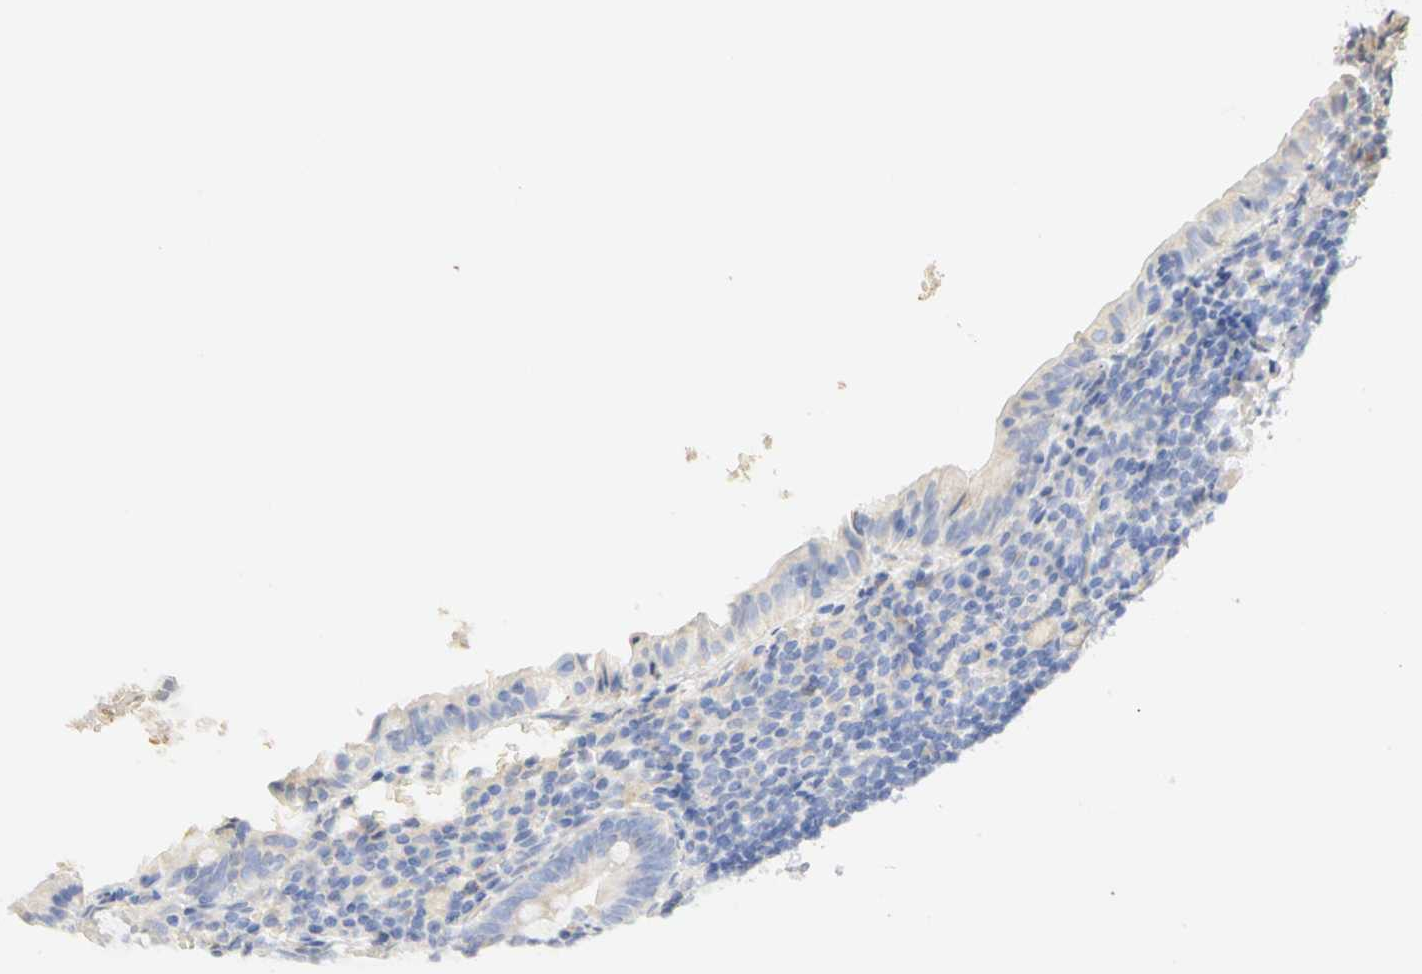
{"staining": {"intensity": "weak", "quantity": "<25%", "location": "cytoplasmic/membranous"}, "tissue": "appendix", "cell_type": "Glandular cells", "image_type": "normal", "snomed": [{"axis": "morphology", "description": "Normal tissue, NOS"}, {"axis": "topography", "description": "Appendix"}], "caption": "High power microscopy photomicrograph of an immunohistochemistry photomicrograph of benign appendix, revealing no significant expression in glandular cells.", "gene": "GNRH2", "patient": {"sex": "female", "age": 10}}